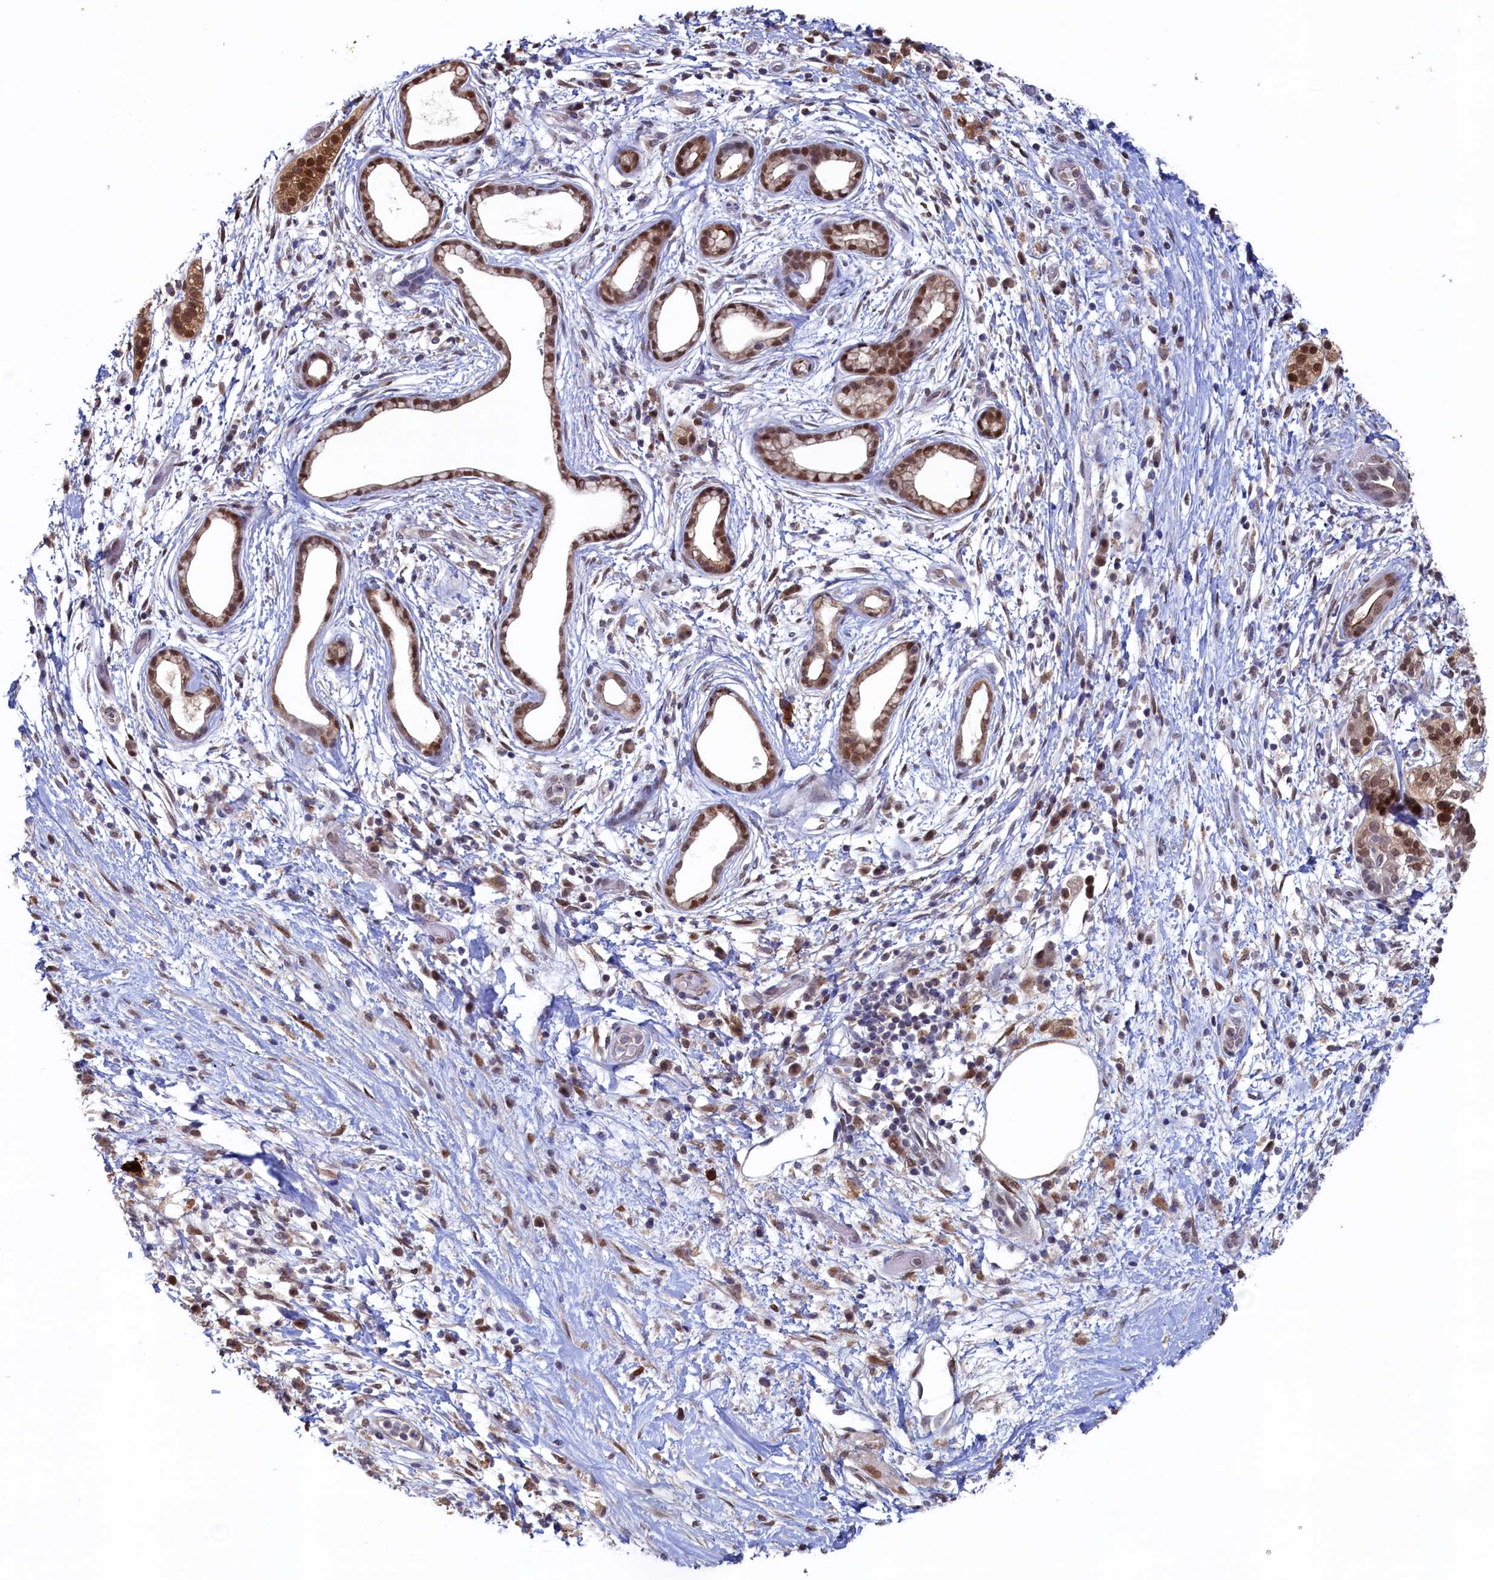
{"staining": {"intensity": "moderate", "quantity": ">75%", "location": "nuclear"}, "tissue": "pancreatic cancer", "cell_type": "Tumor cells", "image_type": "cancer", "snomed": [{"axis": "morphology", "description": "Adenocarcinoma, NOS"}, {"axis": "topography", "description": "Pancreas"}], "caption": "This image exhibits IHC staining of human pancreatic cancer (adenocarcinoma), with medium moderate nuclear expression in about >75% of tumor cells.", "gene": "AHCY", "patient": {"sex": "female", "age": 73}}